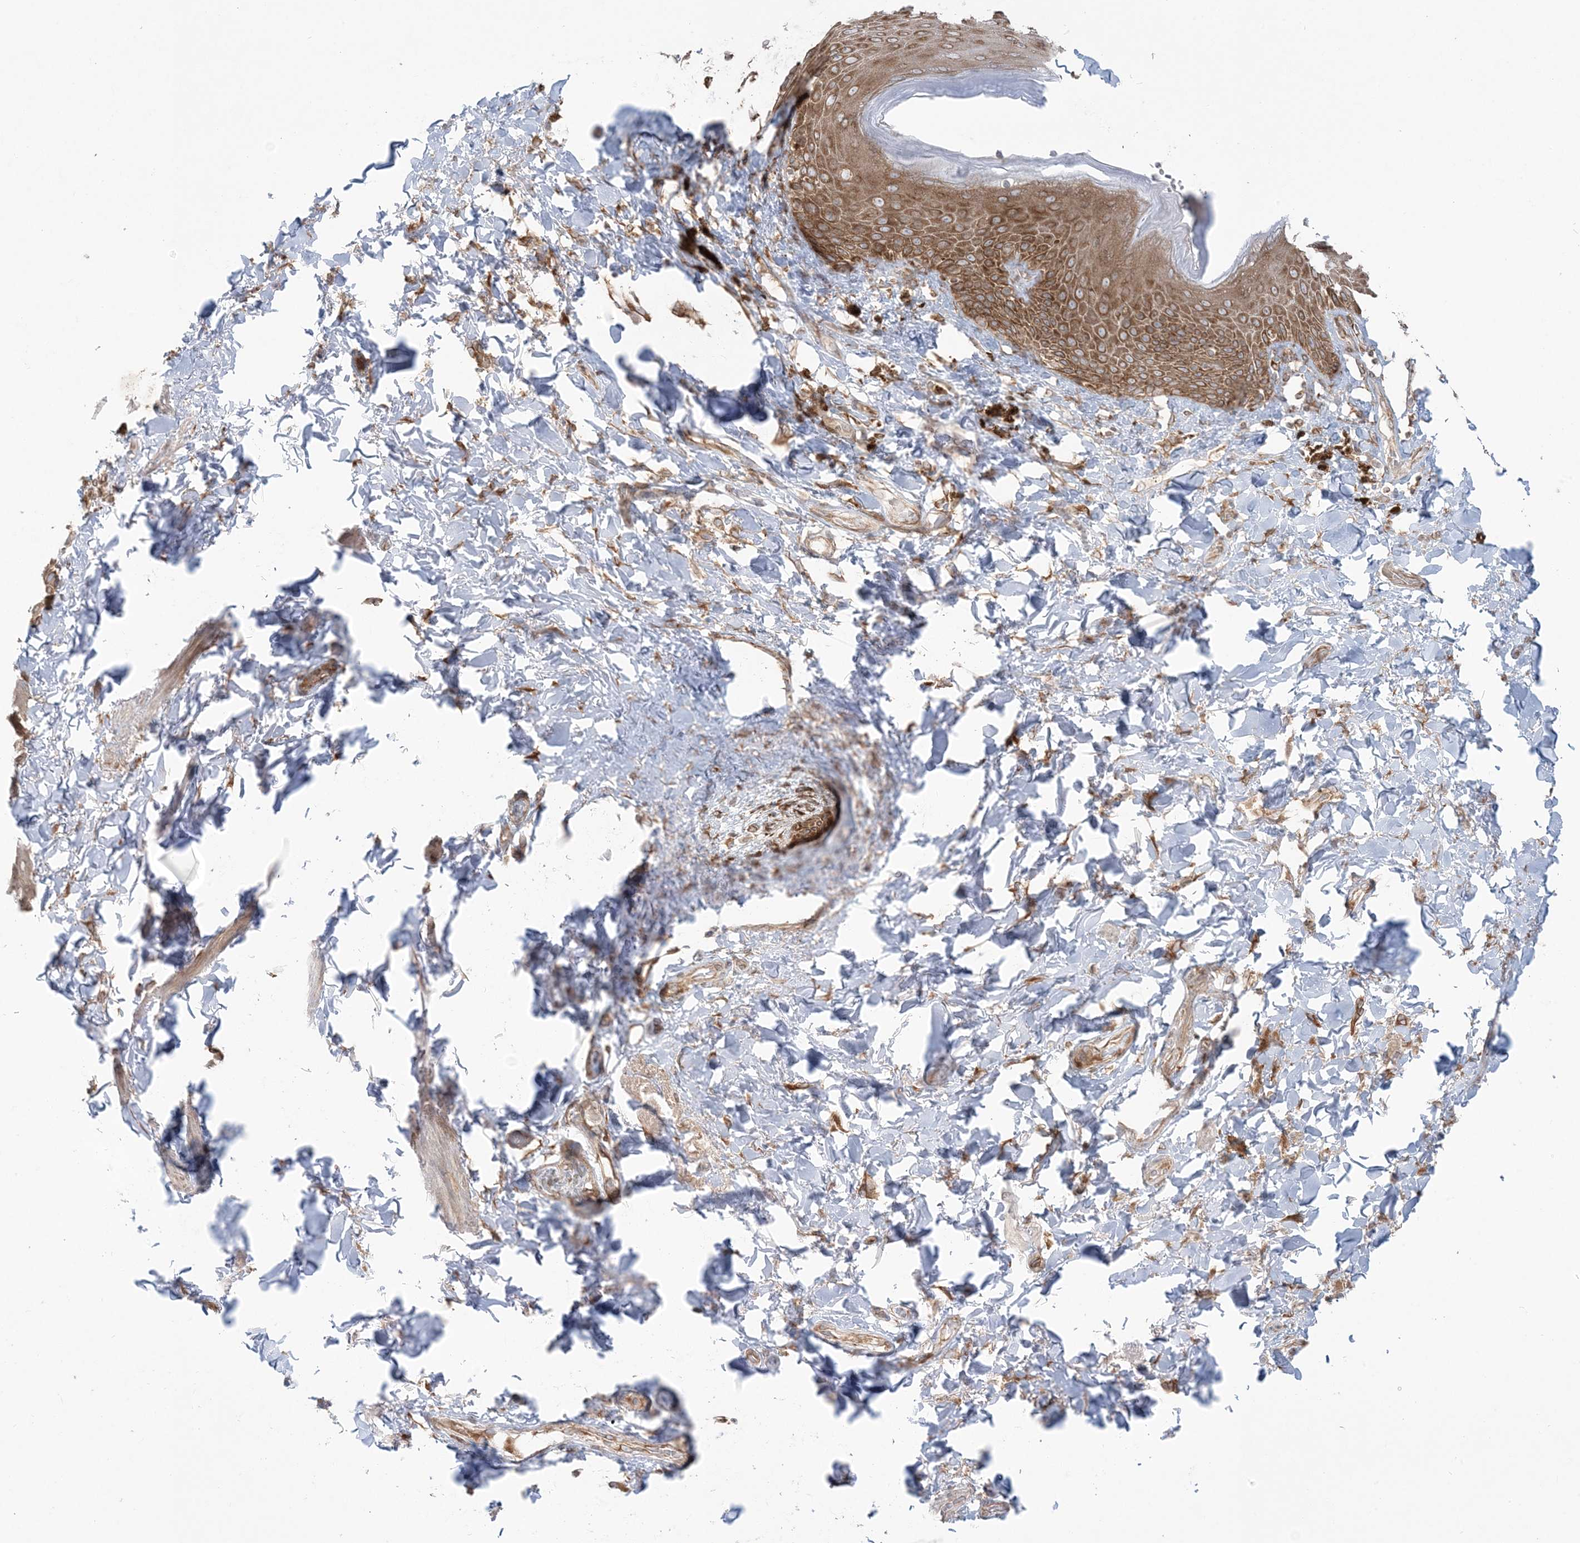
{"staining": {"intensity": "strong", "quantity": ">75%", "location": "cytoplasmic/membranous"}, "tissue": "skin", "cell_type": "Epidermal cells", "image_type": "normal", "snomed": [{"axis": "morphology", "description": "Normal tissue, NOS"}, {"axis": "topography", "description": "Anal"}], "caption": "Immunohistochemical staining of normal human skin shows strong cytoplasmic/membranous protein positivity in about >75% of epidermal cells. (DAB = brown stain, brightfield microscopy at high magnification).", "gene": "UBXN4", "patient": {"sex": "female", "age": 78}}